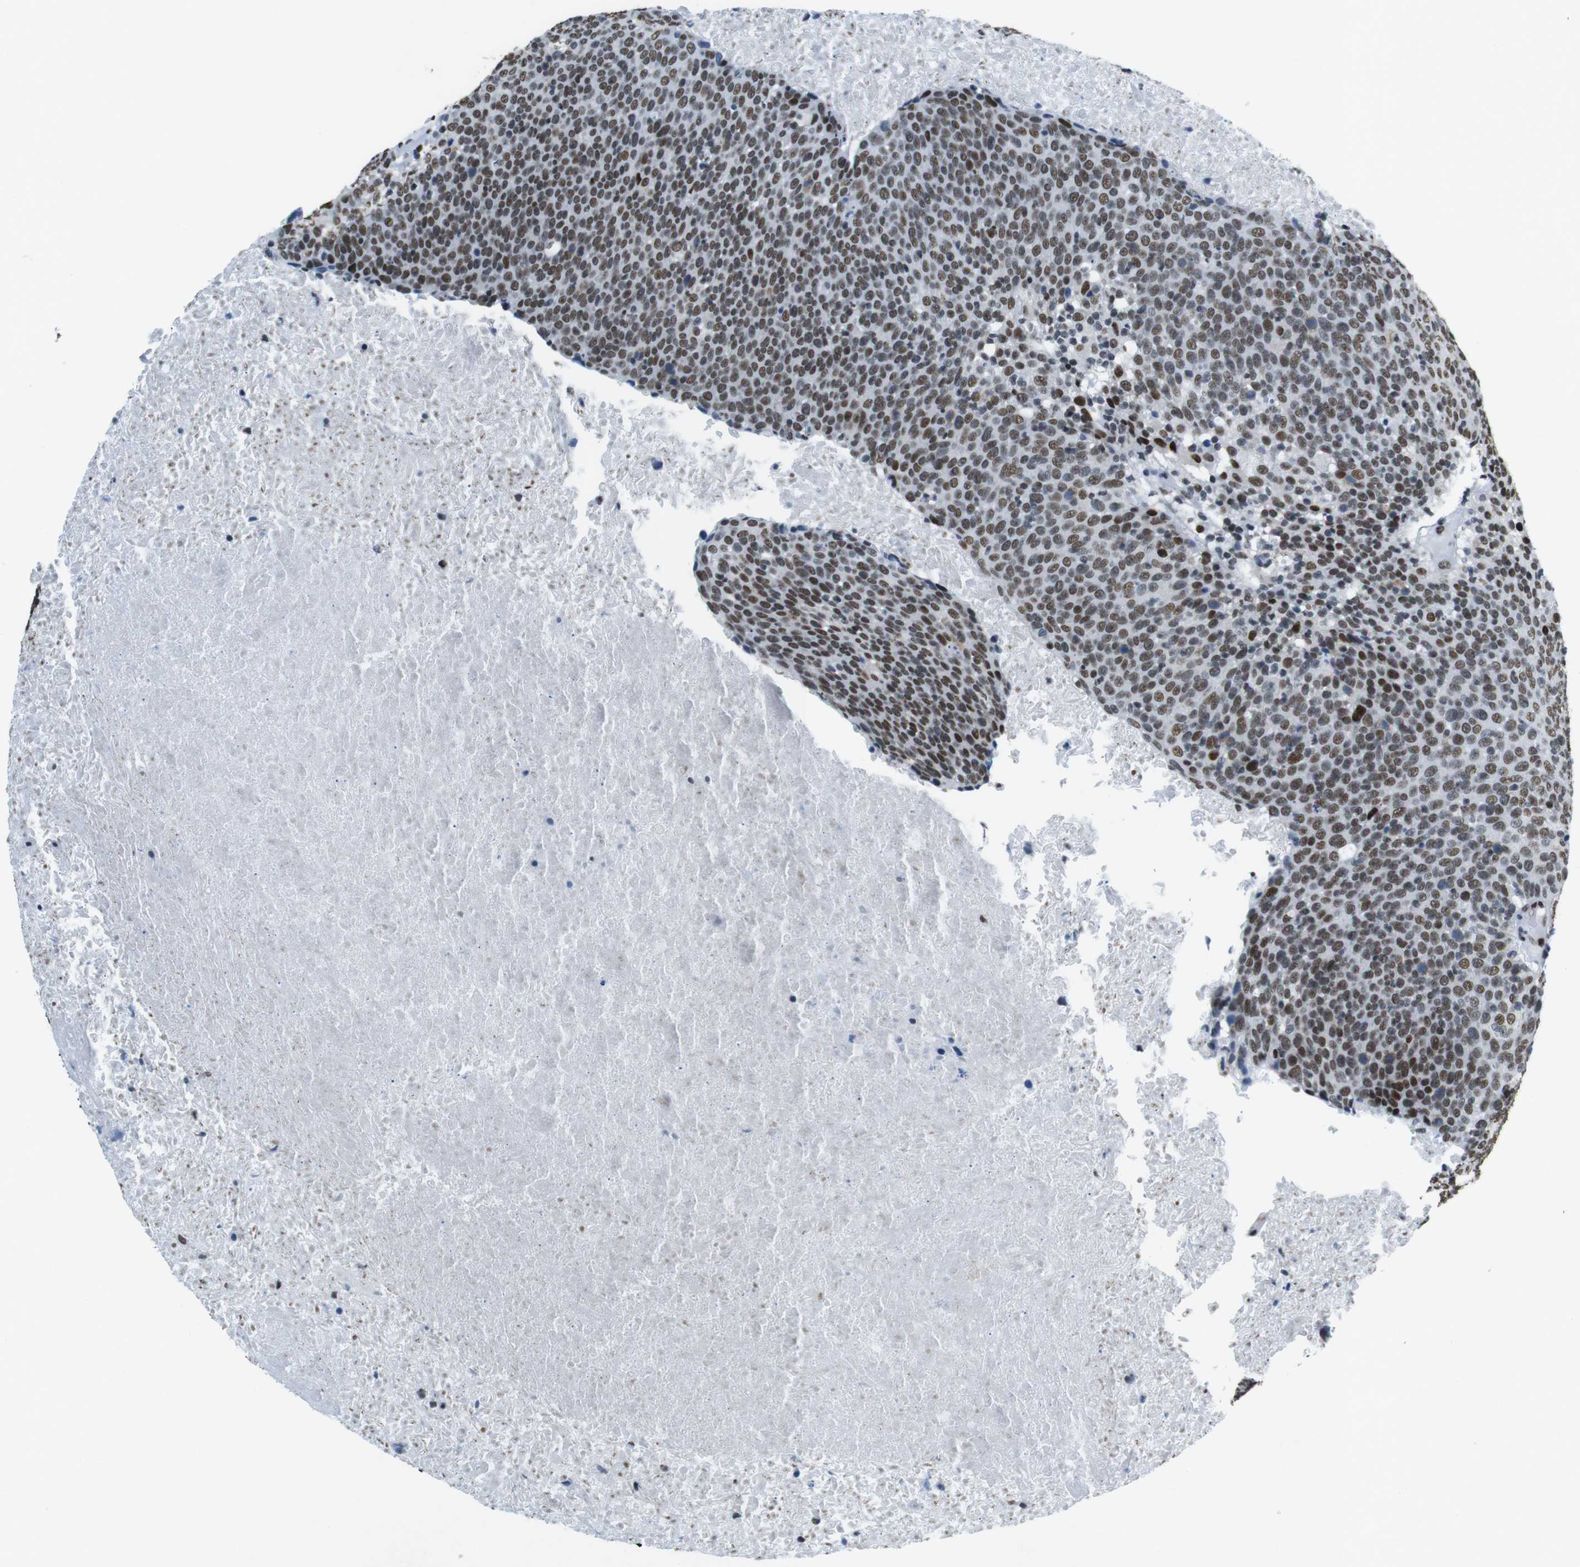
{"staining": {"intensity": "strong", "quantity": ">75%", "location": "nuclear"}, "tissue": "head and neck cancer", "cell_type": "Tumor cells", "image_type": "cancer", "snomed": [{"axis": "morphology", "description": "Squamous cell carcinoma, NOS"}, {"axis": "morphology", "description": "Squamous cell carcinoma, metastatic, NOS"}, {"axis": "topography", "description": "Lymph node"}, {"axis": "topography", "description": "Head-Neck"}], "caption": "Human head and neck cancer (squamous cell carcinoma) stained with a protein marker displays strong staining in tumor cells.", "gene": "CITED2", "patient": {"sex": "male", "age": 62}}